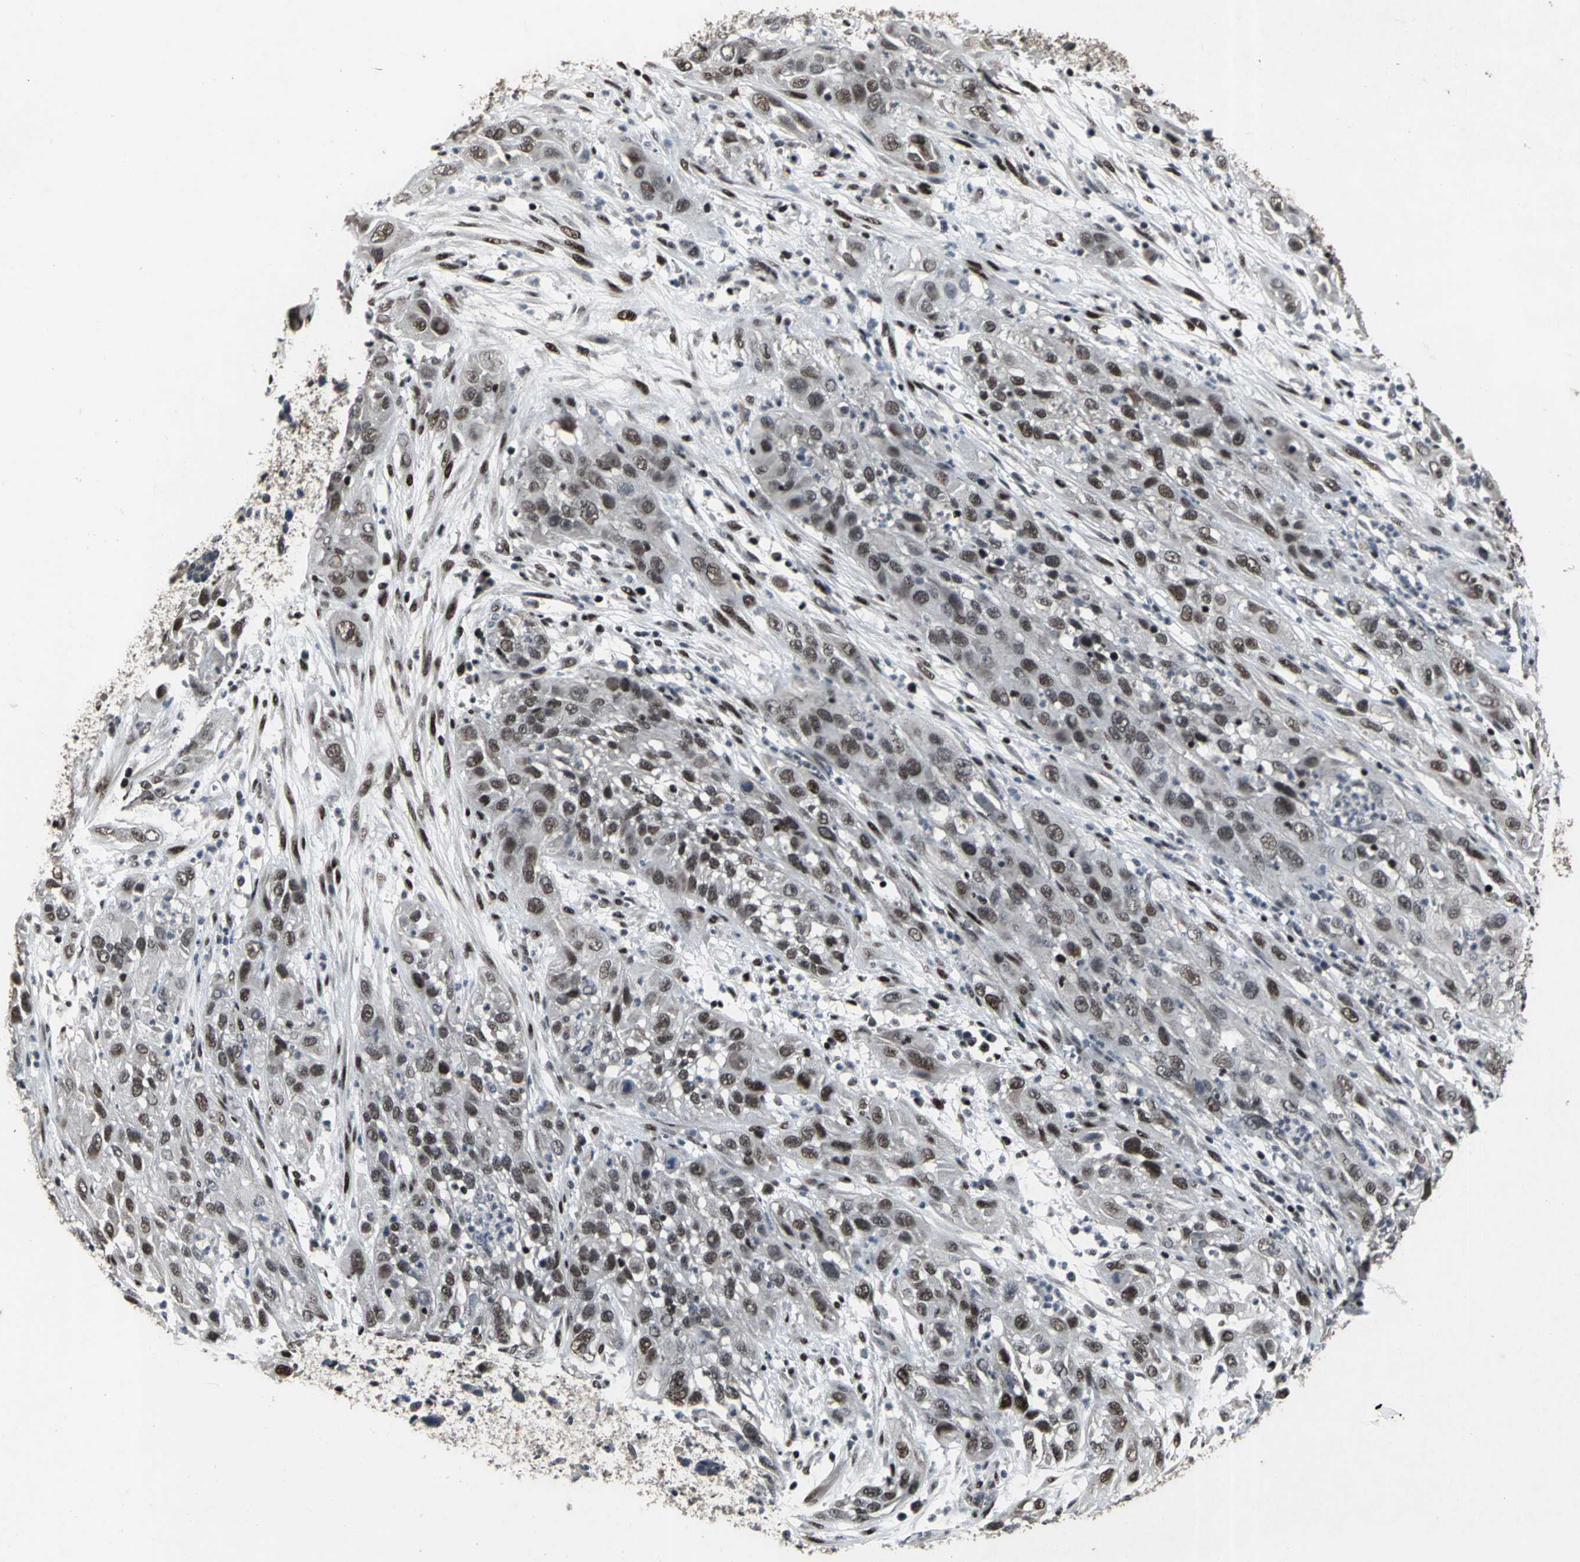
{"staining": {"intensity": "moderate", "quantity": ">75%", "location": "nuclear"}, "tissue": "cervical cancer", "cell_type": "Tumor cells", "image_type": "cancer", "snomed": [{"axis": "morphology", "description": "Squamous cell carcinoma, NOS"}, {"axis": "topography", "description": "Cervix"}], "caption": "A histopathology image showing moderate nuclear staining in approximately >75% of tumor cells in cervical cancer, as visualized by brown immunohistochemical staining.", "gene": "SRF", "patient": {"sex": "female", "age": 32}}